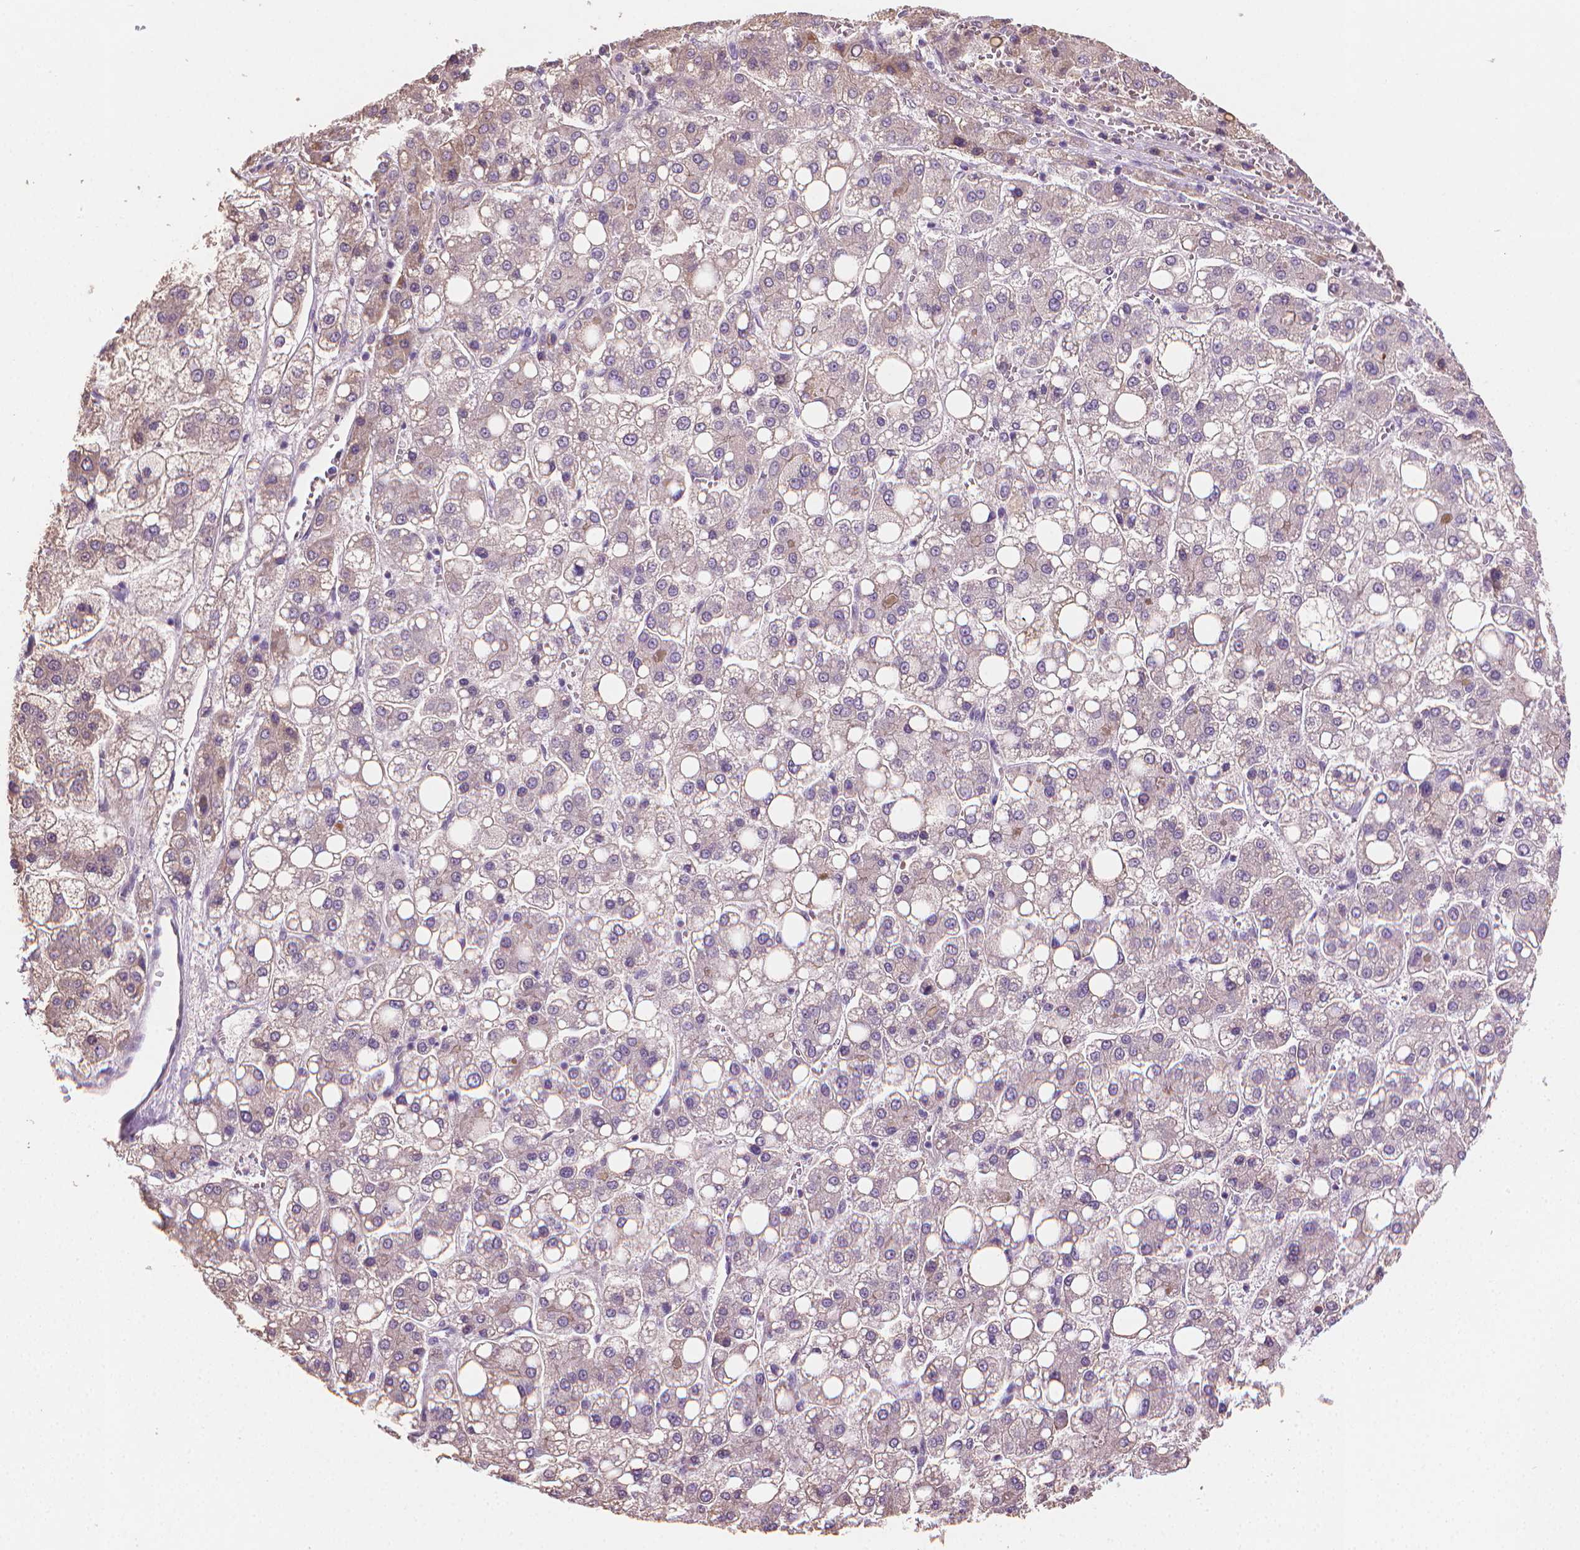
{"staining": {"intensity": "weak", "quantity": "<25%", "location": "cytoplasmic/membranous"}, "tissue": "liver cancer", "cell_type": "Tumor cells", "image_type": "cancer", "snomed": [{"axis": "morphology", "description": "Carcinoma, Hepatocellular, NOS"}, {"axis": "topography", "description": "Liver"}], "caption": "This is a image of immunohistochemistry (IHC) staining of liver hepatocellular carcinoma, which shows no positivity in tumor cells. (DAB (3,3'-diaminobenzidine) immunohistochemistry (IHC) visualized using brightfield microscopy, high magnification).", "gene": "CLXN", "patient": {"sex": "male", "age": 73}}